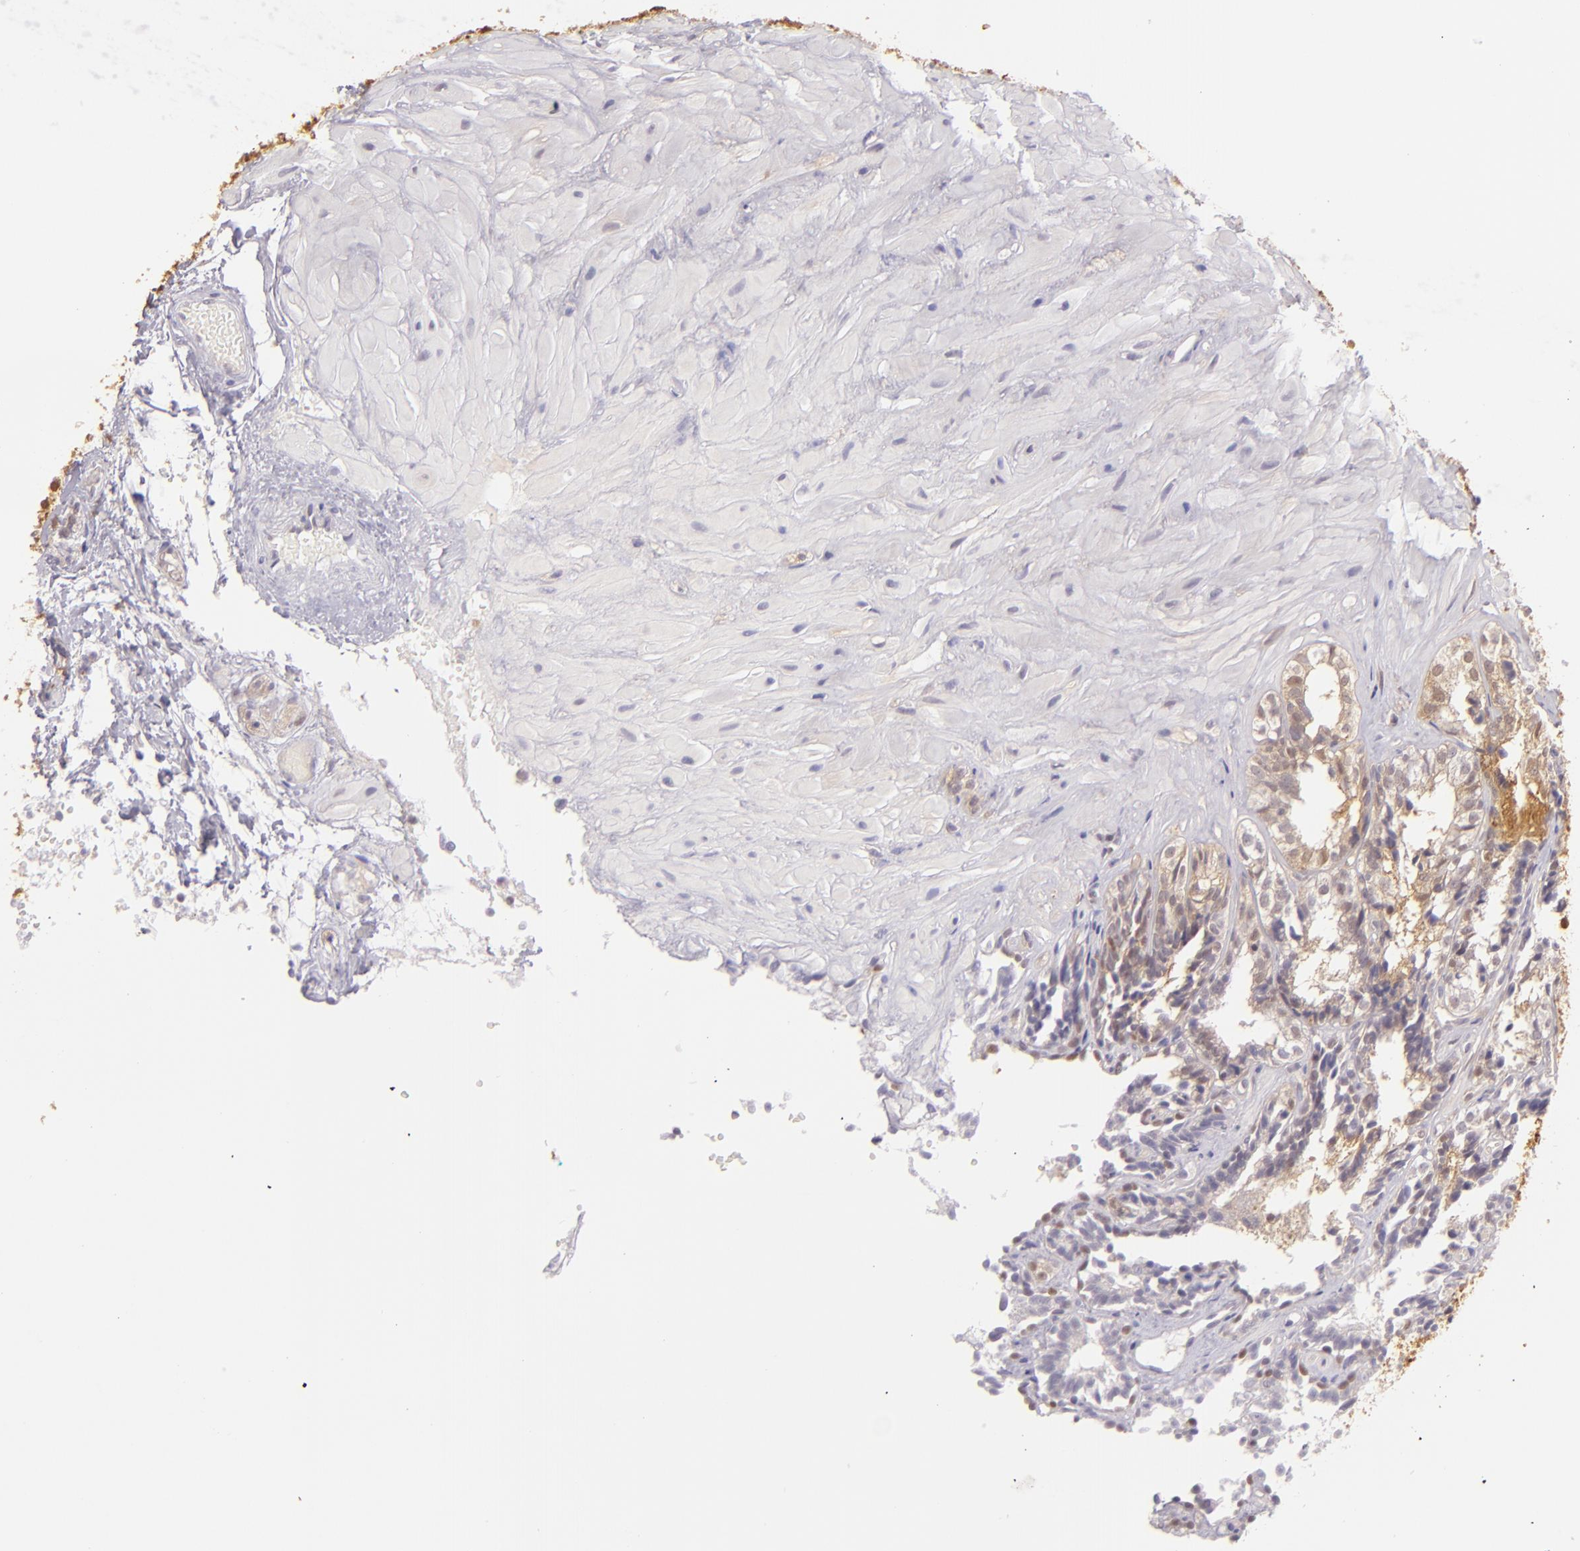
{"staining": {"intensity": "weak", "quantity": ">75%", "location": "cytoplasmic/membranous"}, "tissue": "seminal vesicle", "cell_type": "Glandular cells", "image_type": "normal", "snomed": [{"axis": "morphology", "description": "Normal tissue, NOS"}, {"axis": "topography", "description": "Seminal veicle"}], "caption": "A high-resolution photomicrograph shows immunohistochemistry staining of normal seminal vesicle, which exhibits weak cytoplasmic/membranous staining in about >75% of glandular cells.", "gene": "HSPH1", "patient": {"sex": "male", "age": 26}}